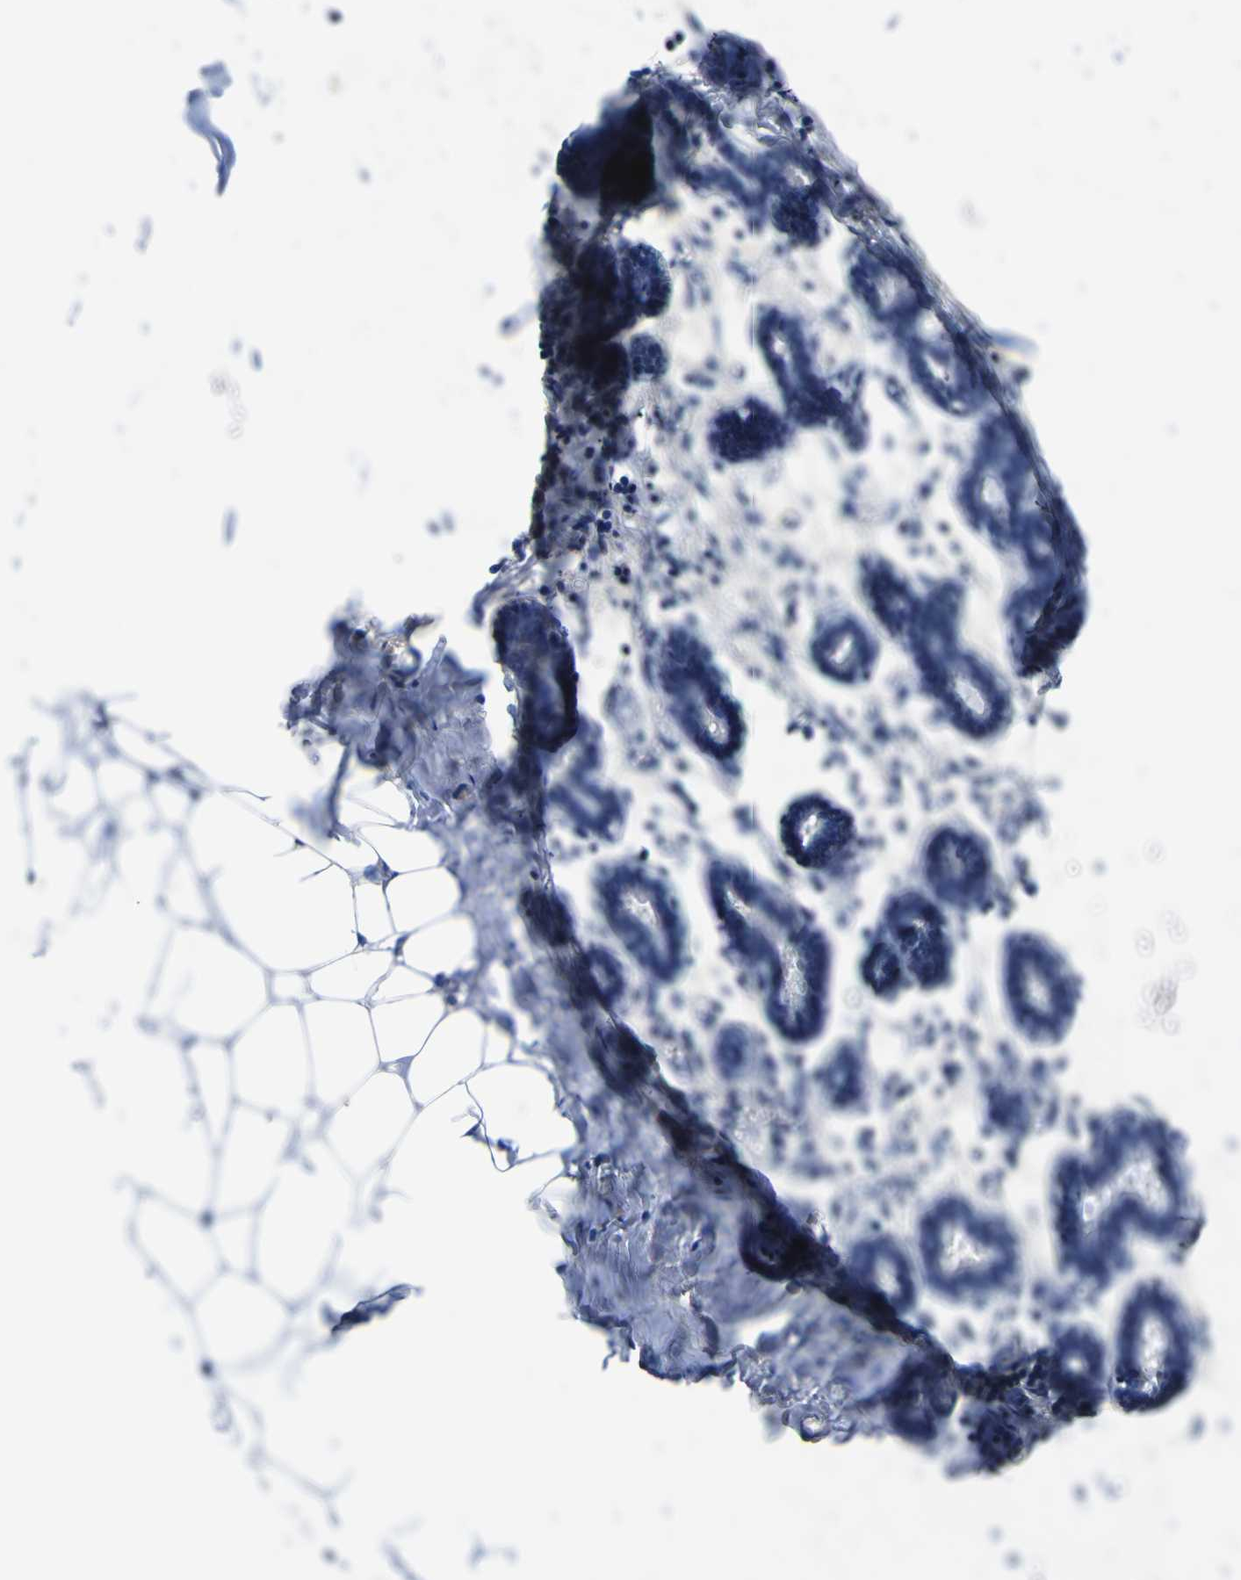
{"staining": {"intensity": "negative", "quantity": "none", "location": "none"}, "tissue": "breast", "cell_type": "Adipocytes", "image_type": "normal", "snomed": [{"axis": "morphology", "description": "Normal tissue, NOS"}, {"axis": "topography", "description": "Breast"}], "caption": "This is a photomicrograph of immunohistochemistry (IHC) staining of unremarkable breast, which shows no staining in adipocytes. (DAB IHC with hematoxylin counter stain).", "gene": "TNFRSF11A", "patient": {"sex": "female", "age": 27}}